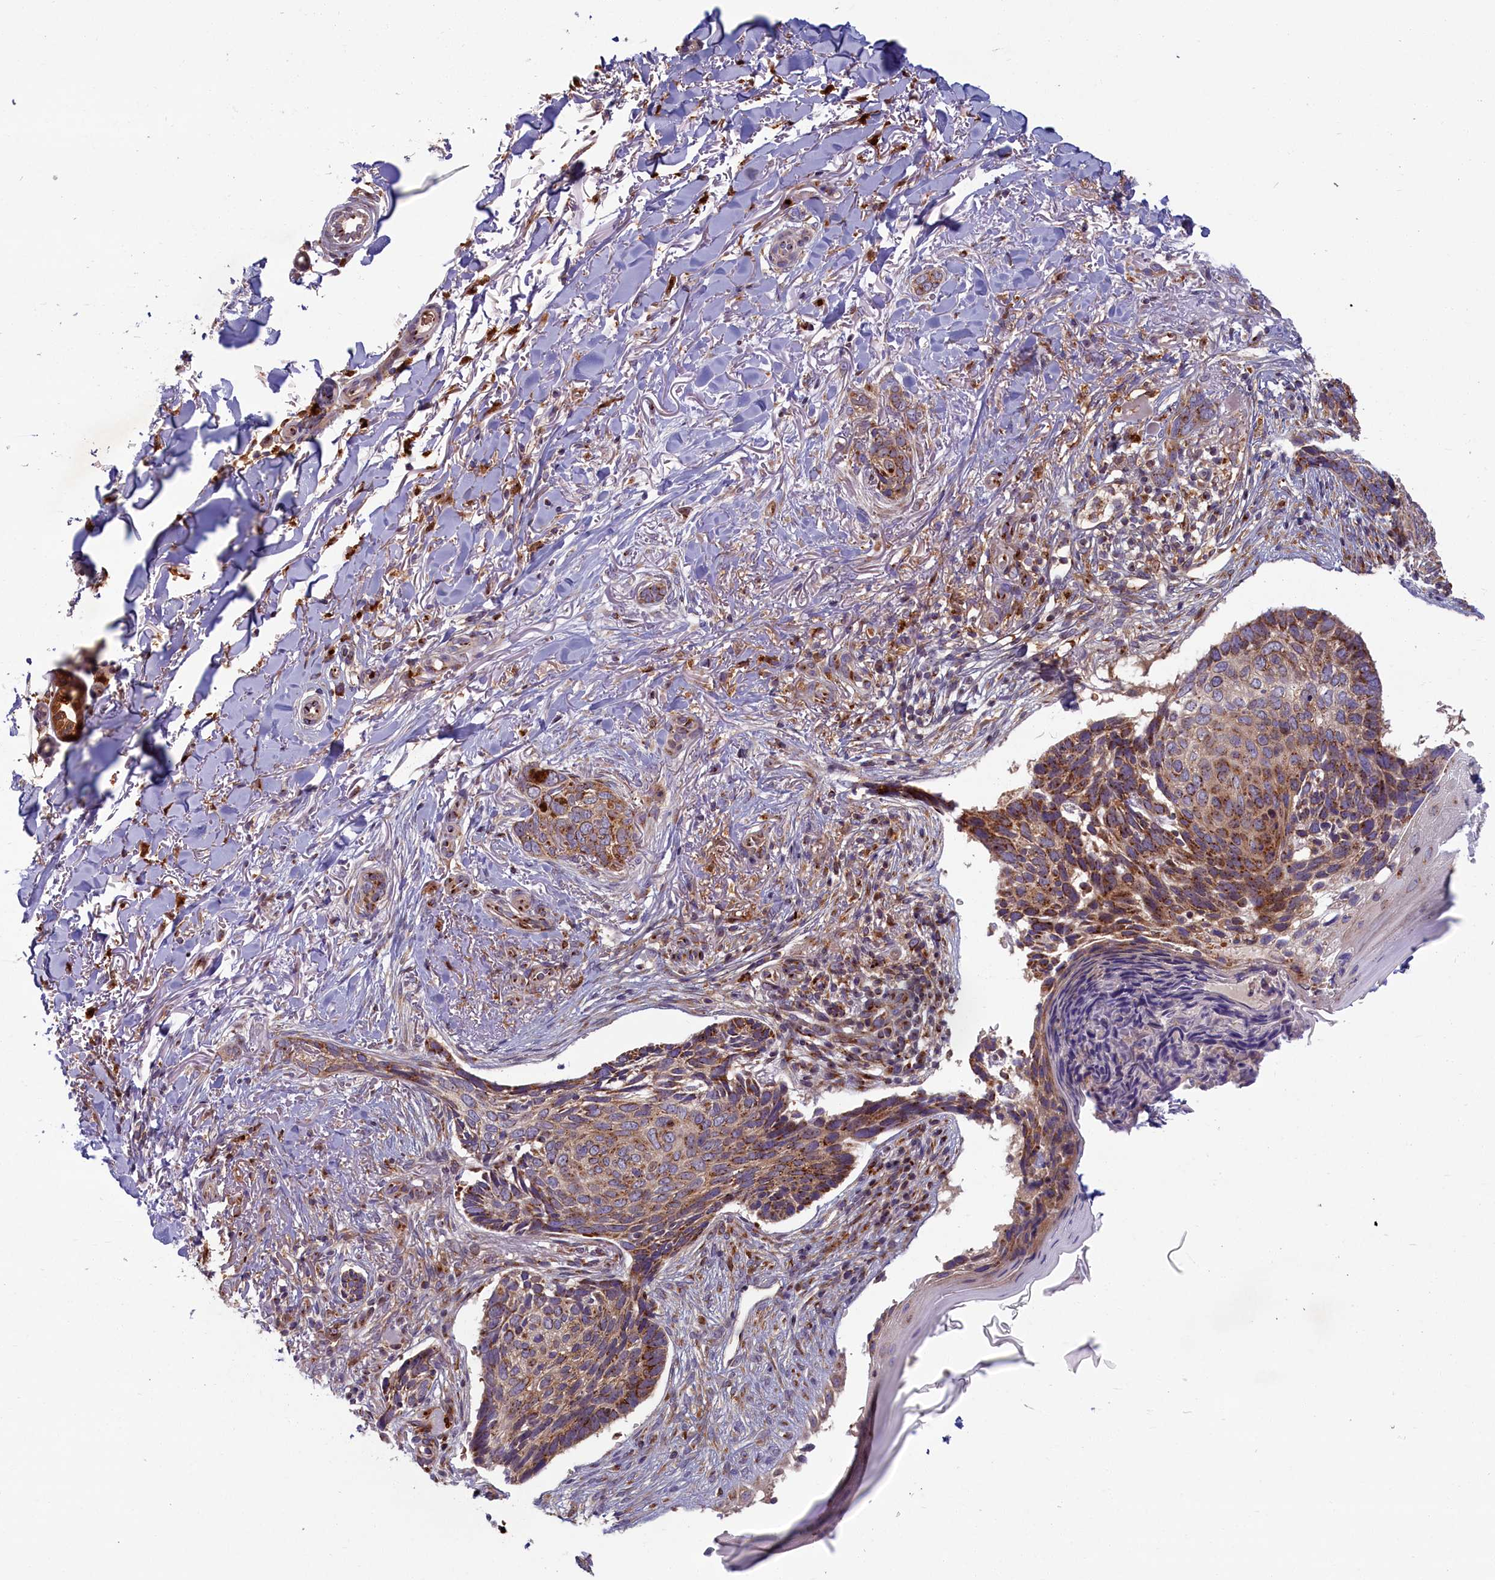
{"staining": {"intensity": "moderate", "quantity": ">75%", "location": "cytoplasmic/membranous"}, "tissue": "skin cancer", "cell_type": "Tumor cells", "image_type": "cancer", "snomed": [{"axis": "morphology", "description": "Normal tissue, NOS"}, {"axis": "morphology", "description": "Basal cell carcinoma"}, {"axis": "topography", "description": "Skin"}], "caption": "Skin cancer (basal cell carcinoma) tissue demonstrates moderate cytoplasmic/membranous positivity in approximately >75% of tumor cells, visualized by immunohistochemistry.", "gene": "BLVRB", "patient": {"sex": "female", "age": 67}}